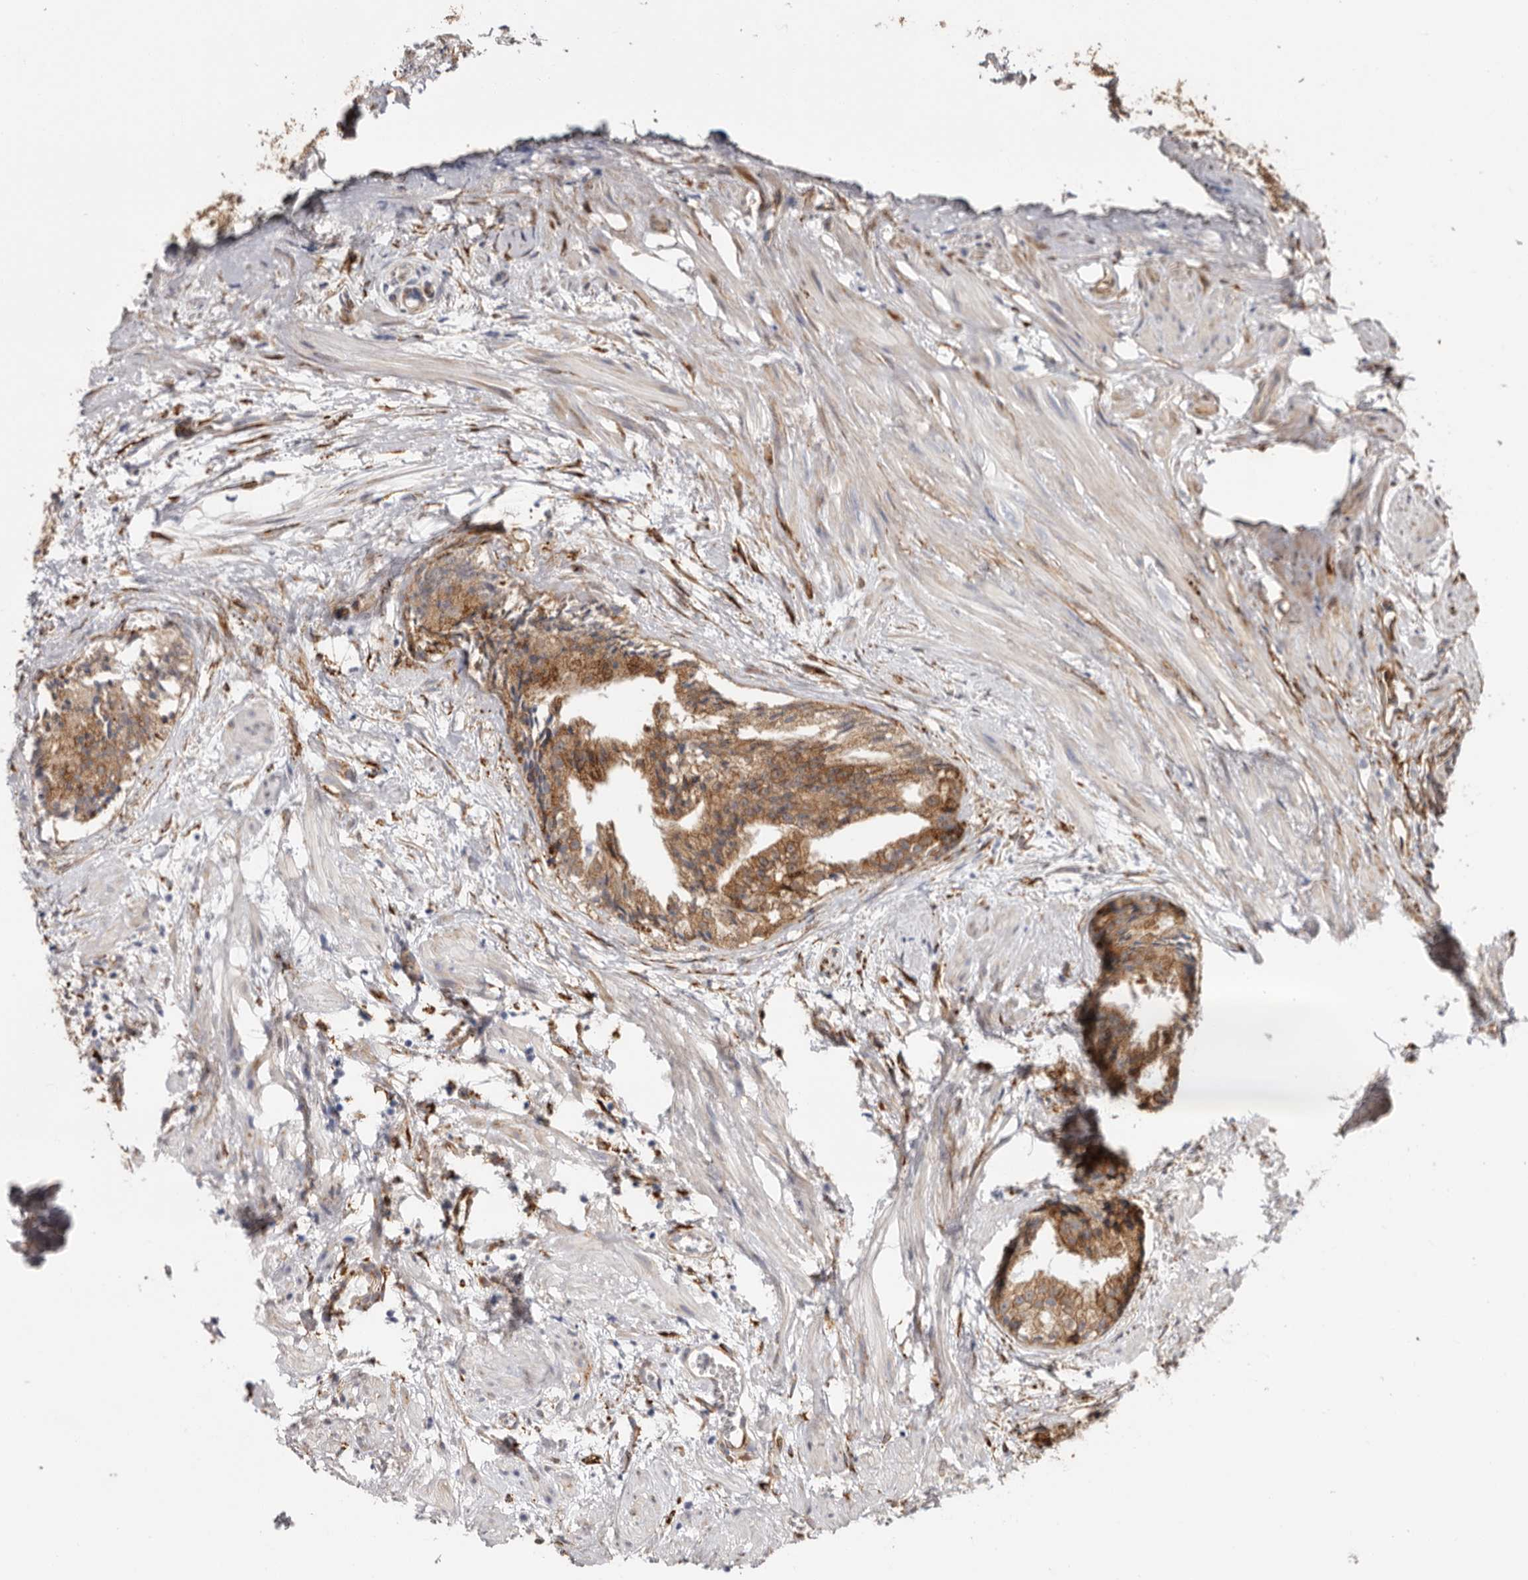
{"staining": {"intensity": "moderate", "quantity": ">75%", "location": "cytoplasmic/membranous"}, "tissue": "prostate cancer", "cell_type": "Tumor cells", "image_type": "cancer", "snomed": [{"axis": "morphology", "description": "Adenocarcinoma, Low grade"}, {"axis": "topography", "description": "Prostate"}], "caption": "Prostate cancer (low-grade adenocarcinoma) stained with a brown dye reveals moderate cytoplasmic/membranous positive staining in approximately >75% of tumor cells.", "gene": "SEMA3E", "patient": {"sex": "male", "age": 88}}